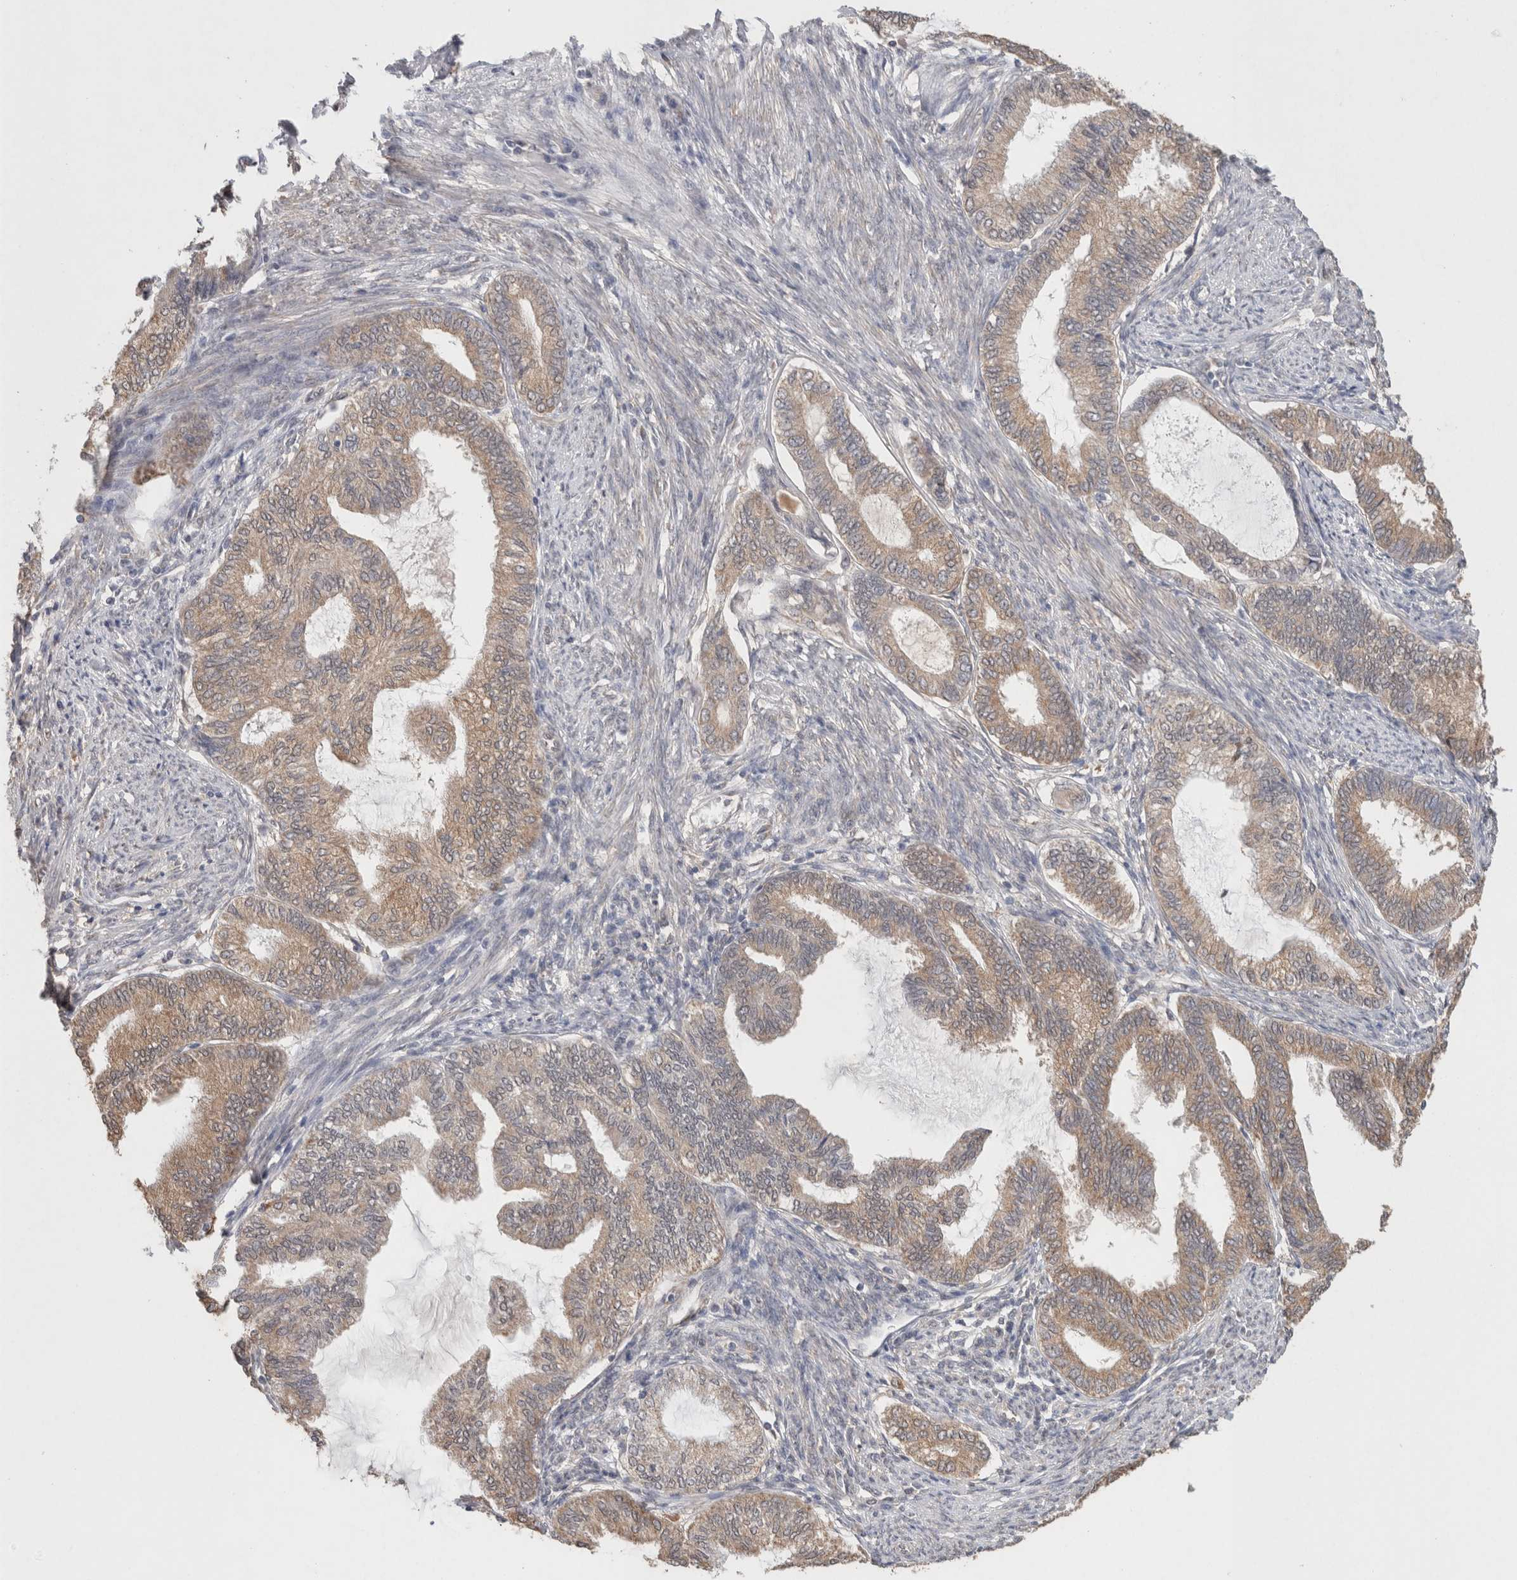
{"staining": {"intensity": "moderate", "quantity": ">75%", "location": "cytoplasmic/membranous"}, "tissue": "endometrial cancer", "cell_type": "Tumor cells", "image_type": "cancer", "snomed": [{"axis": "morphology", "description": "Adenocarcinoma, NOS"}, {"axis": "topography", "description": "Endometrium"}], "caption": "IHC histopathology image of adenocarcinoma (endometrial) stained for a protein (brown), which exhibits medium levels of moderate cytoplasmic/membranous staining in about >75% of tumor cells.", "gene": "RAB14", "patient": {"sex": "female", "age": 86}}